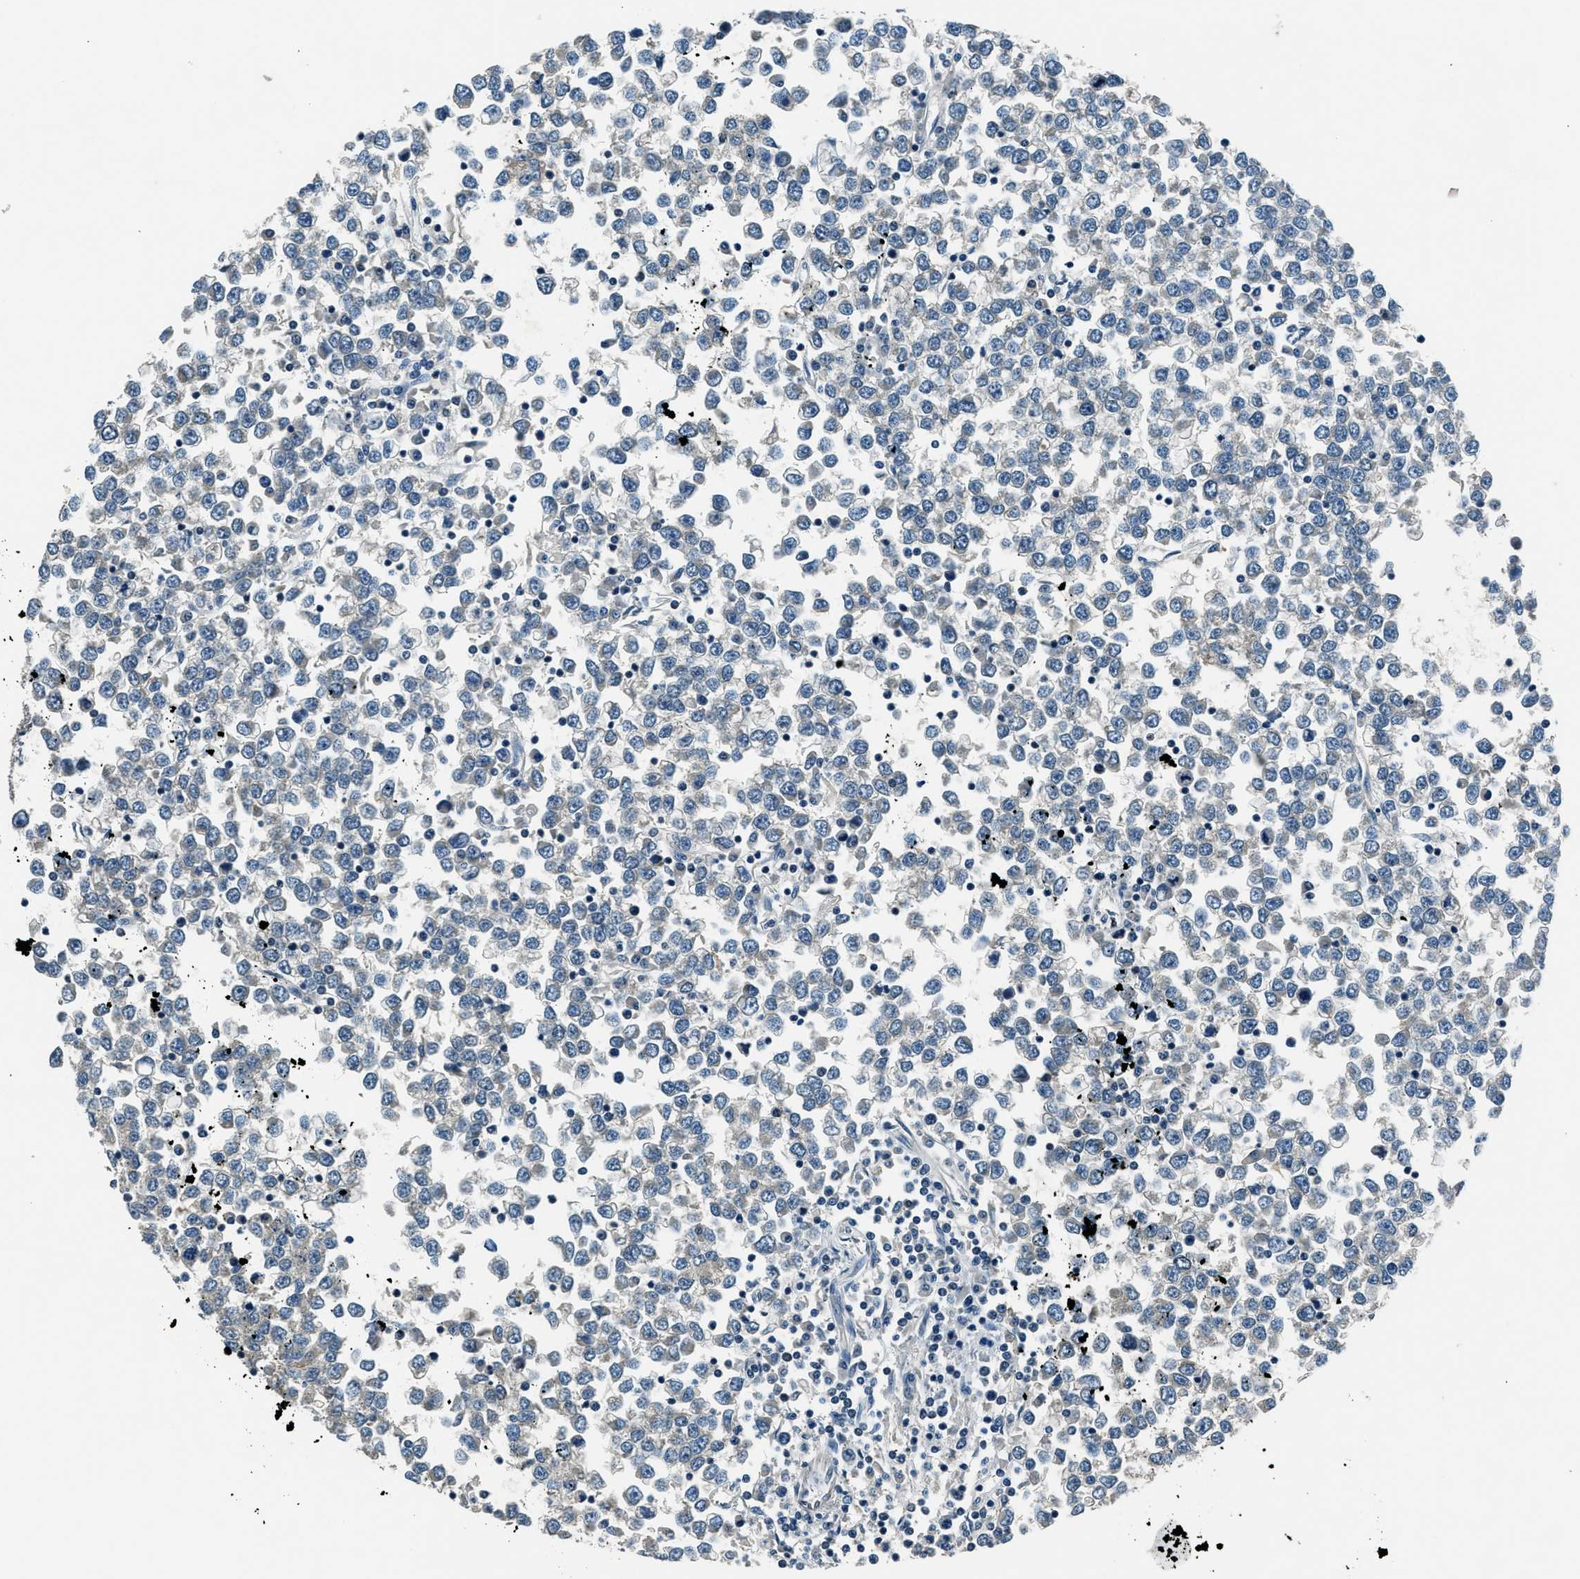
{"staining": {"intensity": "negative", "quantity": "none", "location": "none"}, "tissue": "testis cancer", "cell_type": "Tumor cells", "image_type": "cancer", "snomed": [{"axis": "morphology", "description": "Seminoma, NOS"}, {"axis": "topography", "description": "Testis"}], "caption": "There is no significant positivity in tumor cells of testis cancer.", "gene": "NME8", "patient": {"sex": "male", "age": 65}}